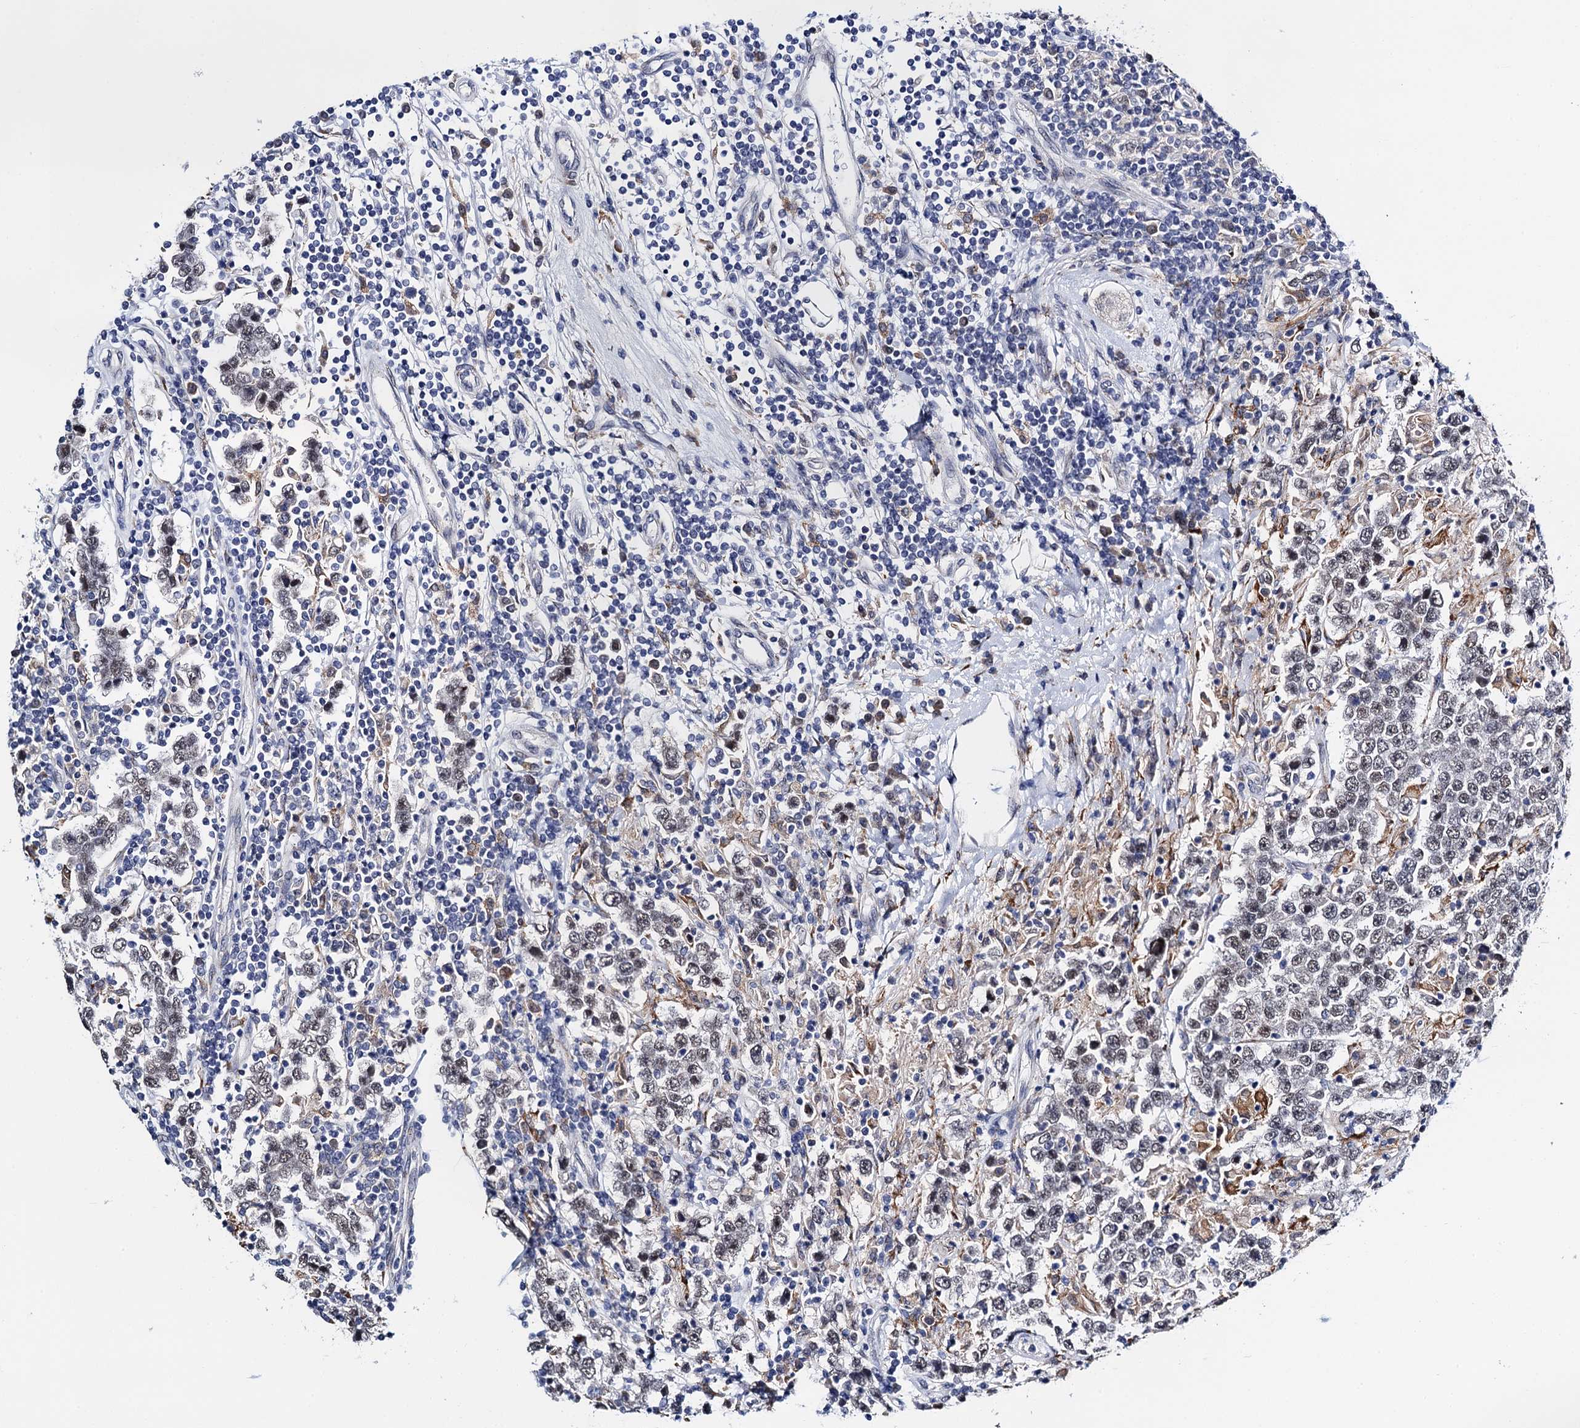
{"staining": {"intensity": "weak", "quantity": "25%-75%", "location": "nuclear"}, "tissue": "testis cancer", "cell_type": "Tumor cells", "image_type": "cancer", "snomed": [{"axis": "morphology", "description": "Normal tissue, NOS"}, {"axis": "morphology", "description": "Urothelial carcinoma, High grade"}, {"axis": "morphology", "description": "Seminoma, NOS"}, {"axis": "morphology", "description": "Carcinoma, Embryonal, NOS"}, {"axis": "topography", "description": "Urinary bladder"}, {"axis": "topography", "description": "Testis"}], "caption": "Tumor cells display low levels of weak nuclear positivity in about 25%-75% of cells in urothelial carcinoma (high-grade) (testis). Nuclei are stained in blue.", "gene": "SLC7A10", "patient": {"sex": "male", "age": 41}}